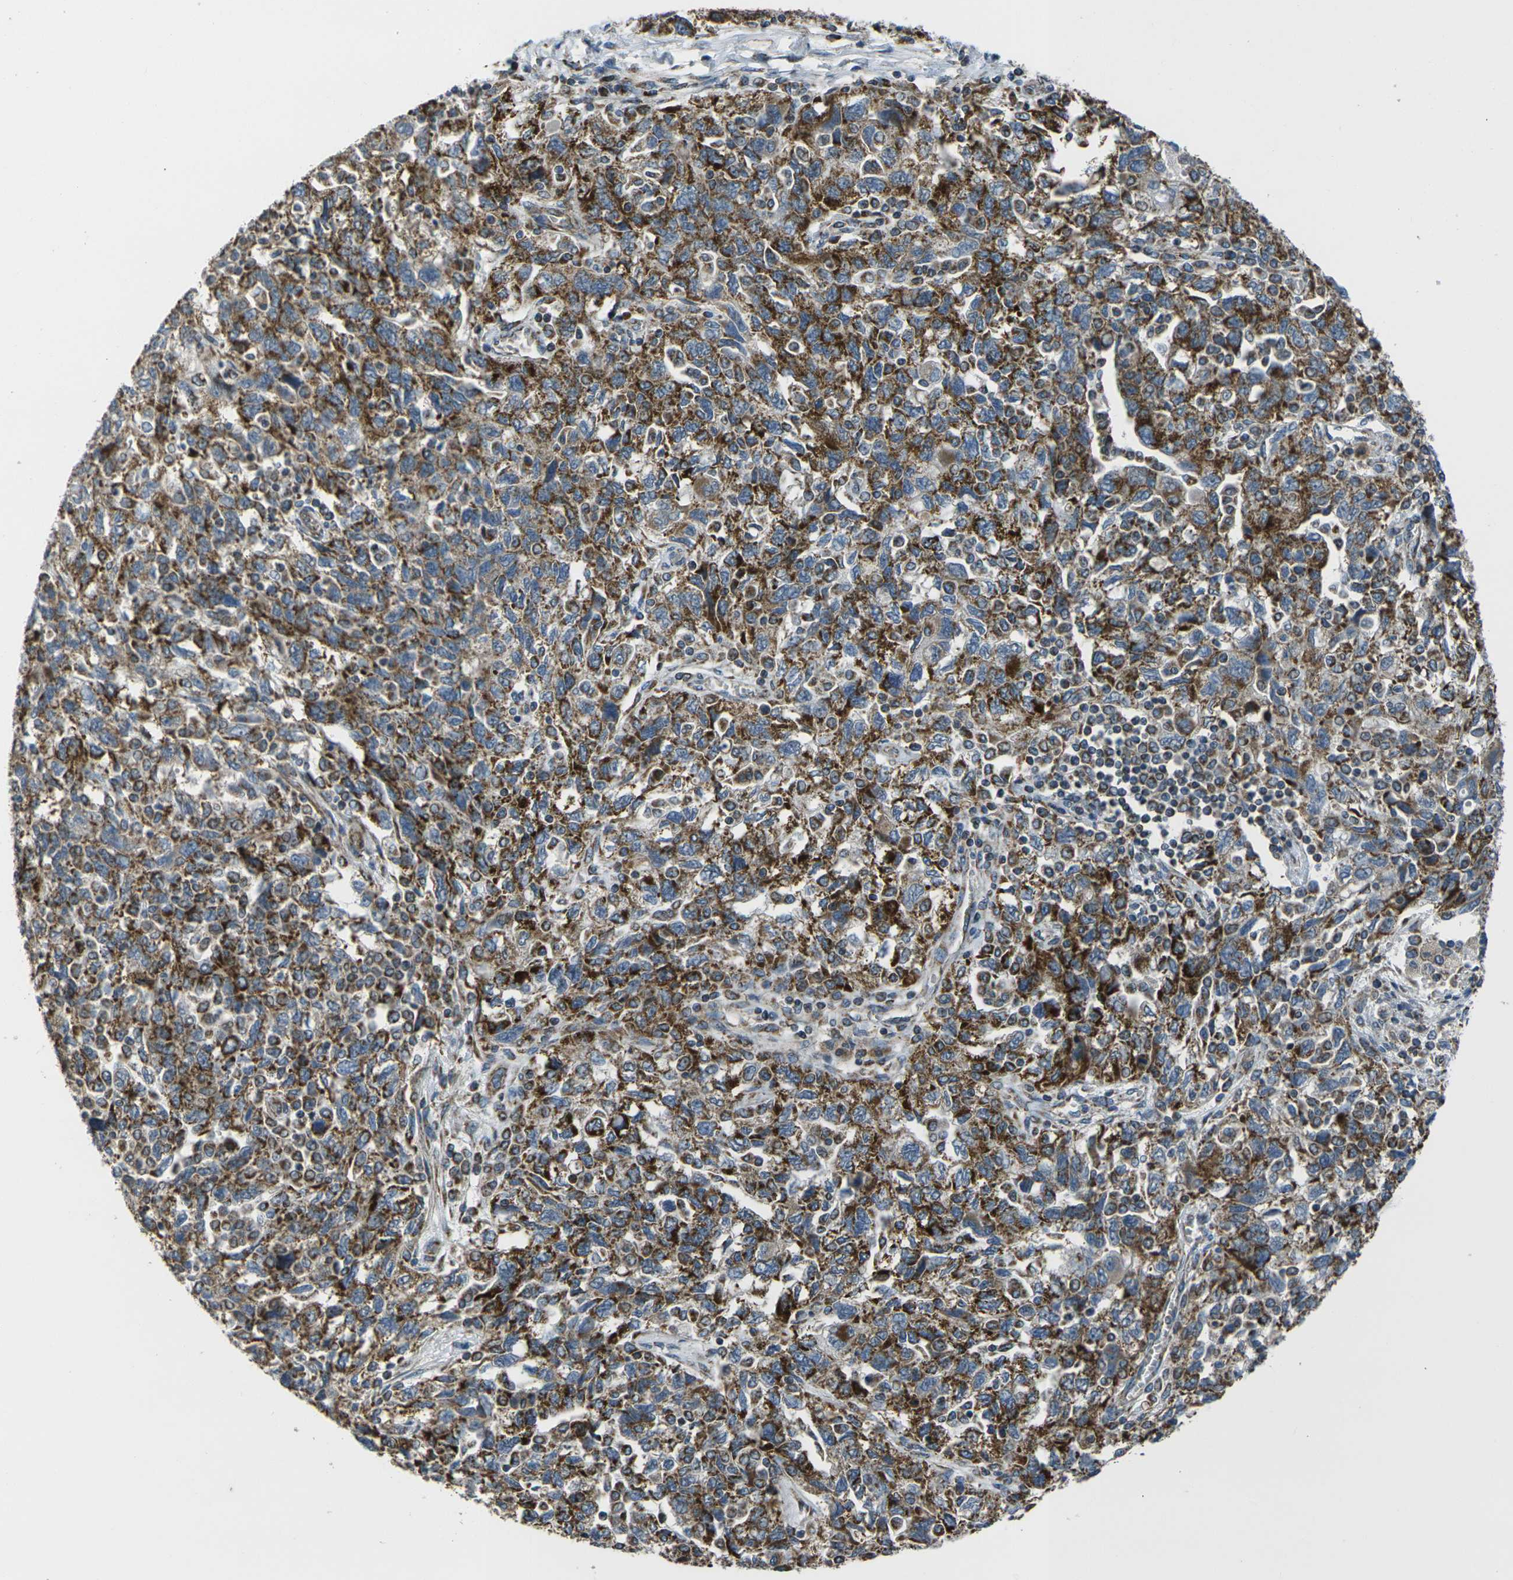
{"staining": {"intensity": "moderate", "quantity": ">75%", "location": "cytoplasmic/membranous"}, "tissue": "ovarian cancer", "cell_type": "Tumor cells", "image_type": "cancer", "snomed": [{"axis": "morphology", "description": "Carcinoma, NOS"}, {"axis": "morphology", "description": "Cystadenocarcinoma, serous, NOS"}, {"axis": "topography", "description": "Ovary"}], "caption": "IHC of ovarian cancer exhibits medium levels of moderate cytoplasmic/membranous positivity in about >75% of tumor cells. The staining was performed using DAB (3,3'-diaminobenzidine) to visualize the protein expression in brown, while the nuclei were stained in blue with hematoxylin (Magnification: 20x).", "gene": "TMEM120B", "patient": {"sex": "female", "age": 69}}